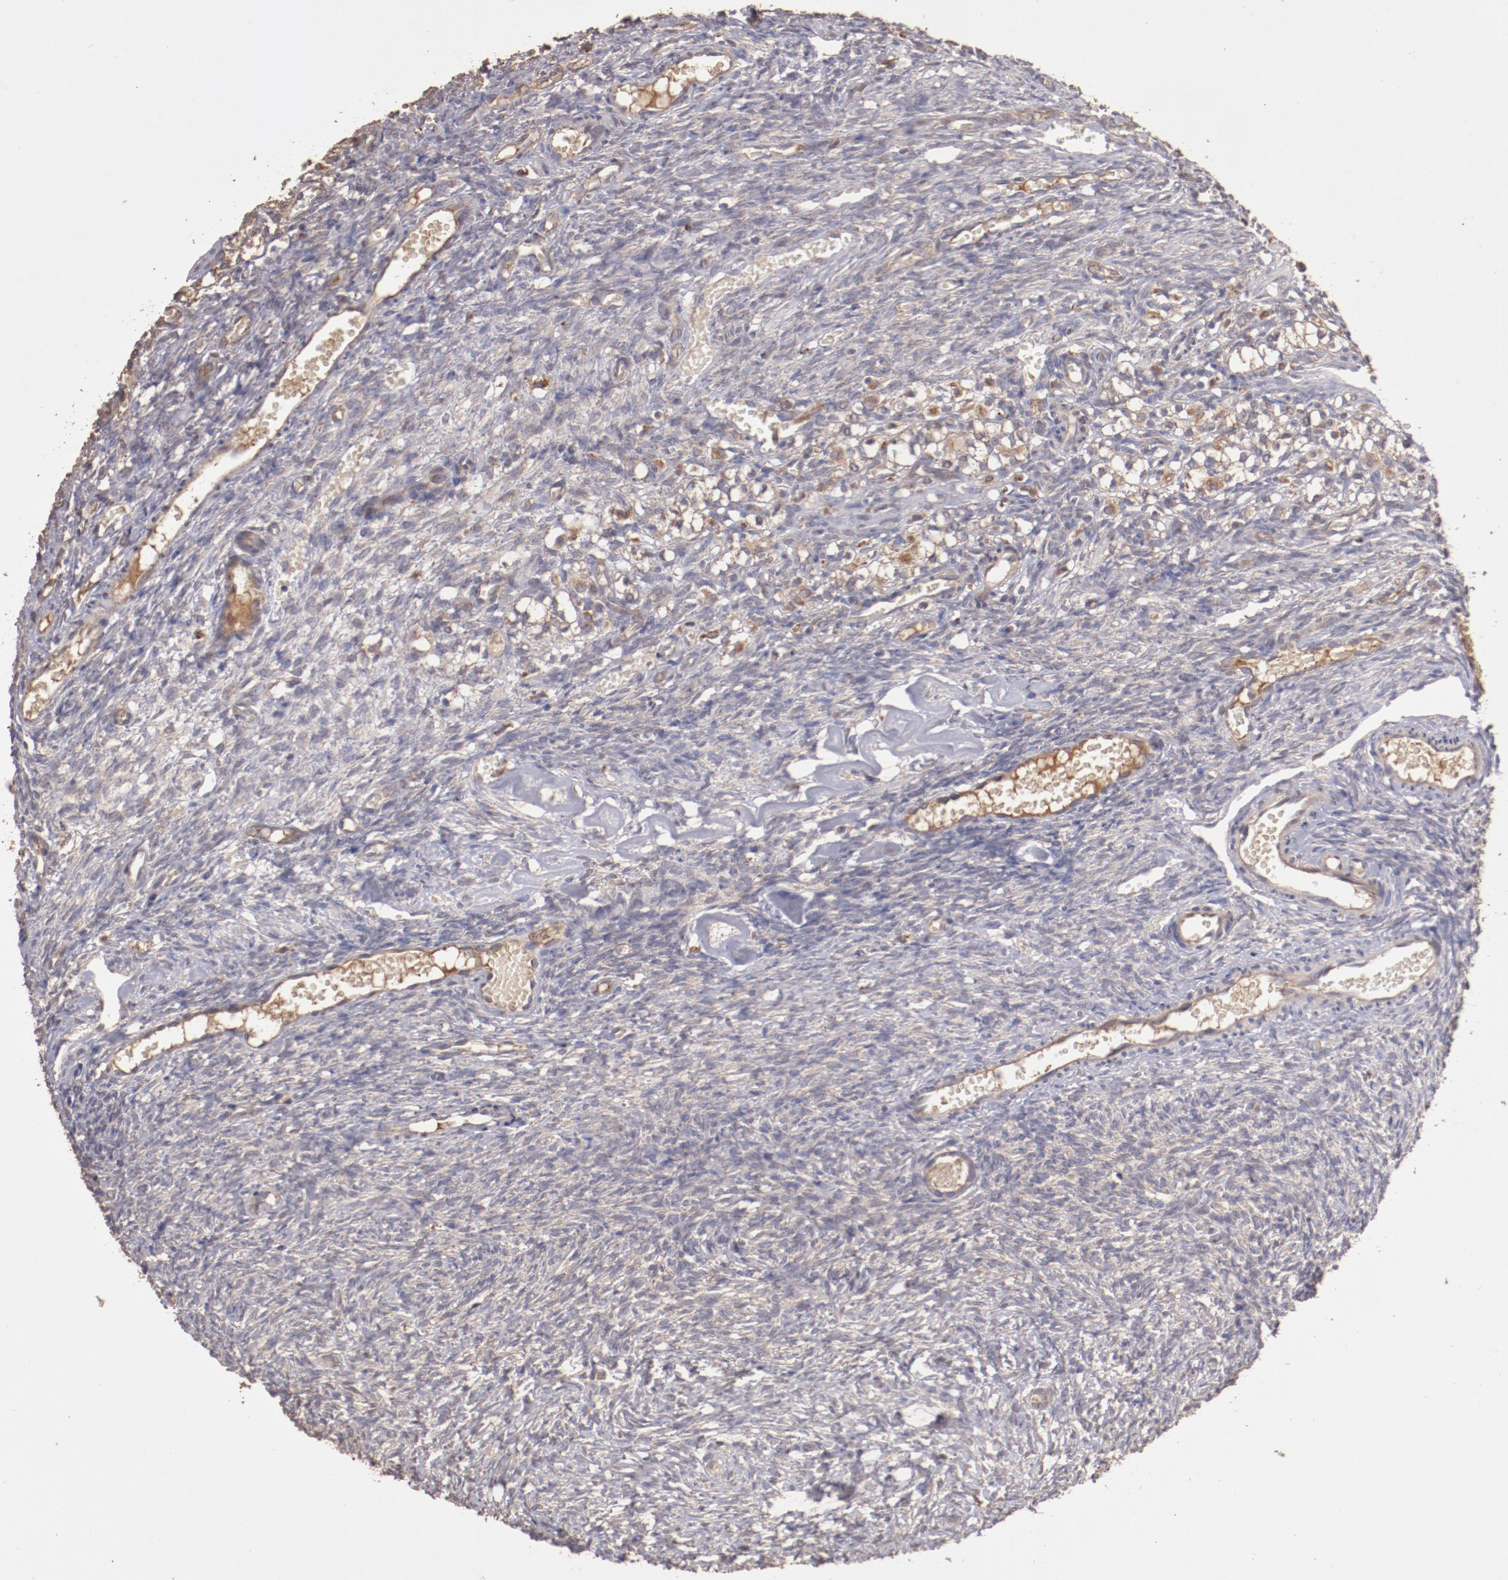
{"staining": {"intensity": "weak", "quantity": "<25%", "location": "cytoplasmic/membranous"}, "tissue": "ovary", "cell_type": "Follicle cells", "image_type": "normal", "snomed": [{"axis": "morphology", "description": "Normal tissue, NOS"}, {"axis": "topography", "description": "Ovary"}], "caption": "An IHC image of normal ovary is shown. There is no staining in follicle cells of ovary. (Brightfield microscopy of DAB IHC at high magnification).", "gene": "SRRD", "patient": {"sex": "female", "age": 35}}